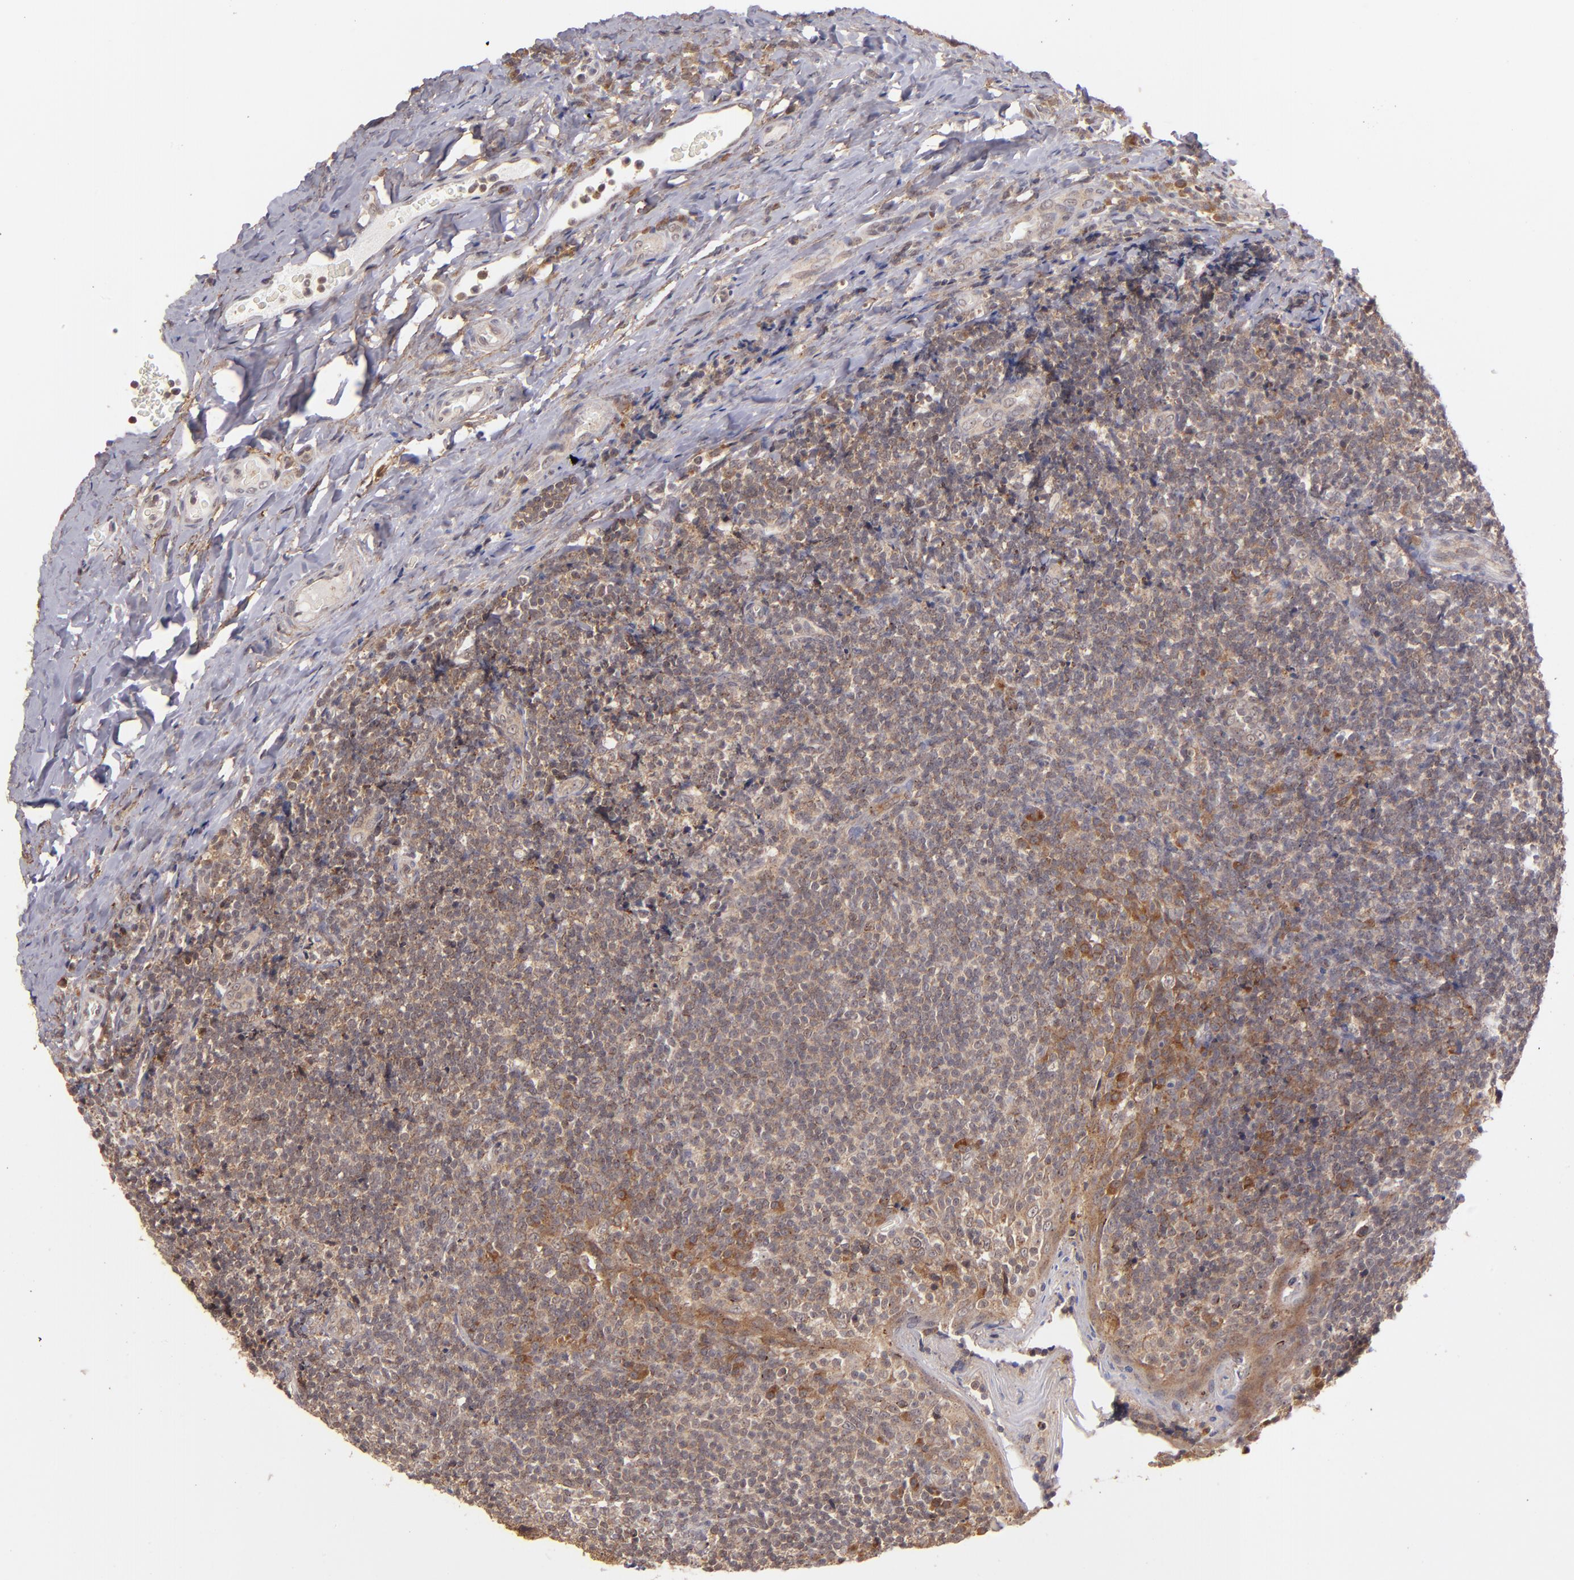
{"staining": {"intensity": "weak", "quantity": "25%-75%", "location": "cytoplasmic/membranous"}, "tissue": "tonsil", "cell_type": "Germinal center cells", "image_type": "normal", "snomed": [{"axis": "morphology", "description": "Normal tissue, NOS"}, {"axis": "topography", "description": "Tonsil"}], "caption": "Protein expression analysis of unremarkable tonsil exhibits weak cytoplasmic/membranous positivity in about 25%-75% of germinal center cells.", "gene": "ZFYVE1", "patient": {"sex": "male", "age": 31}}